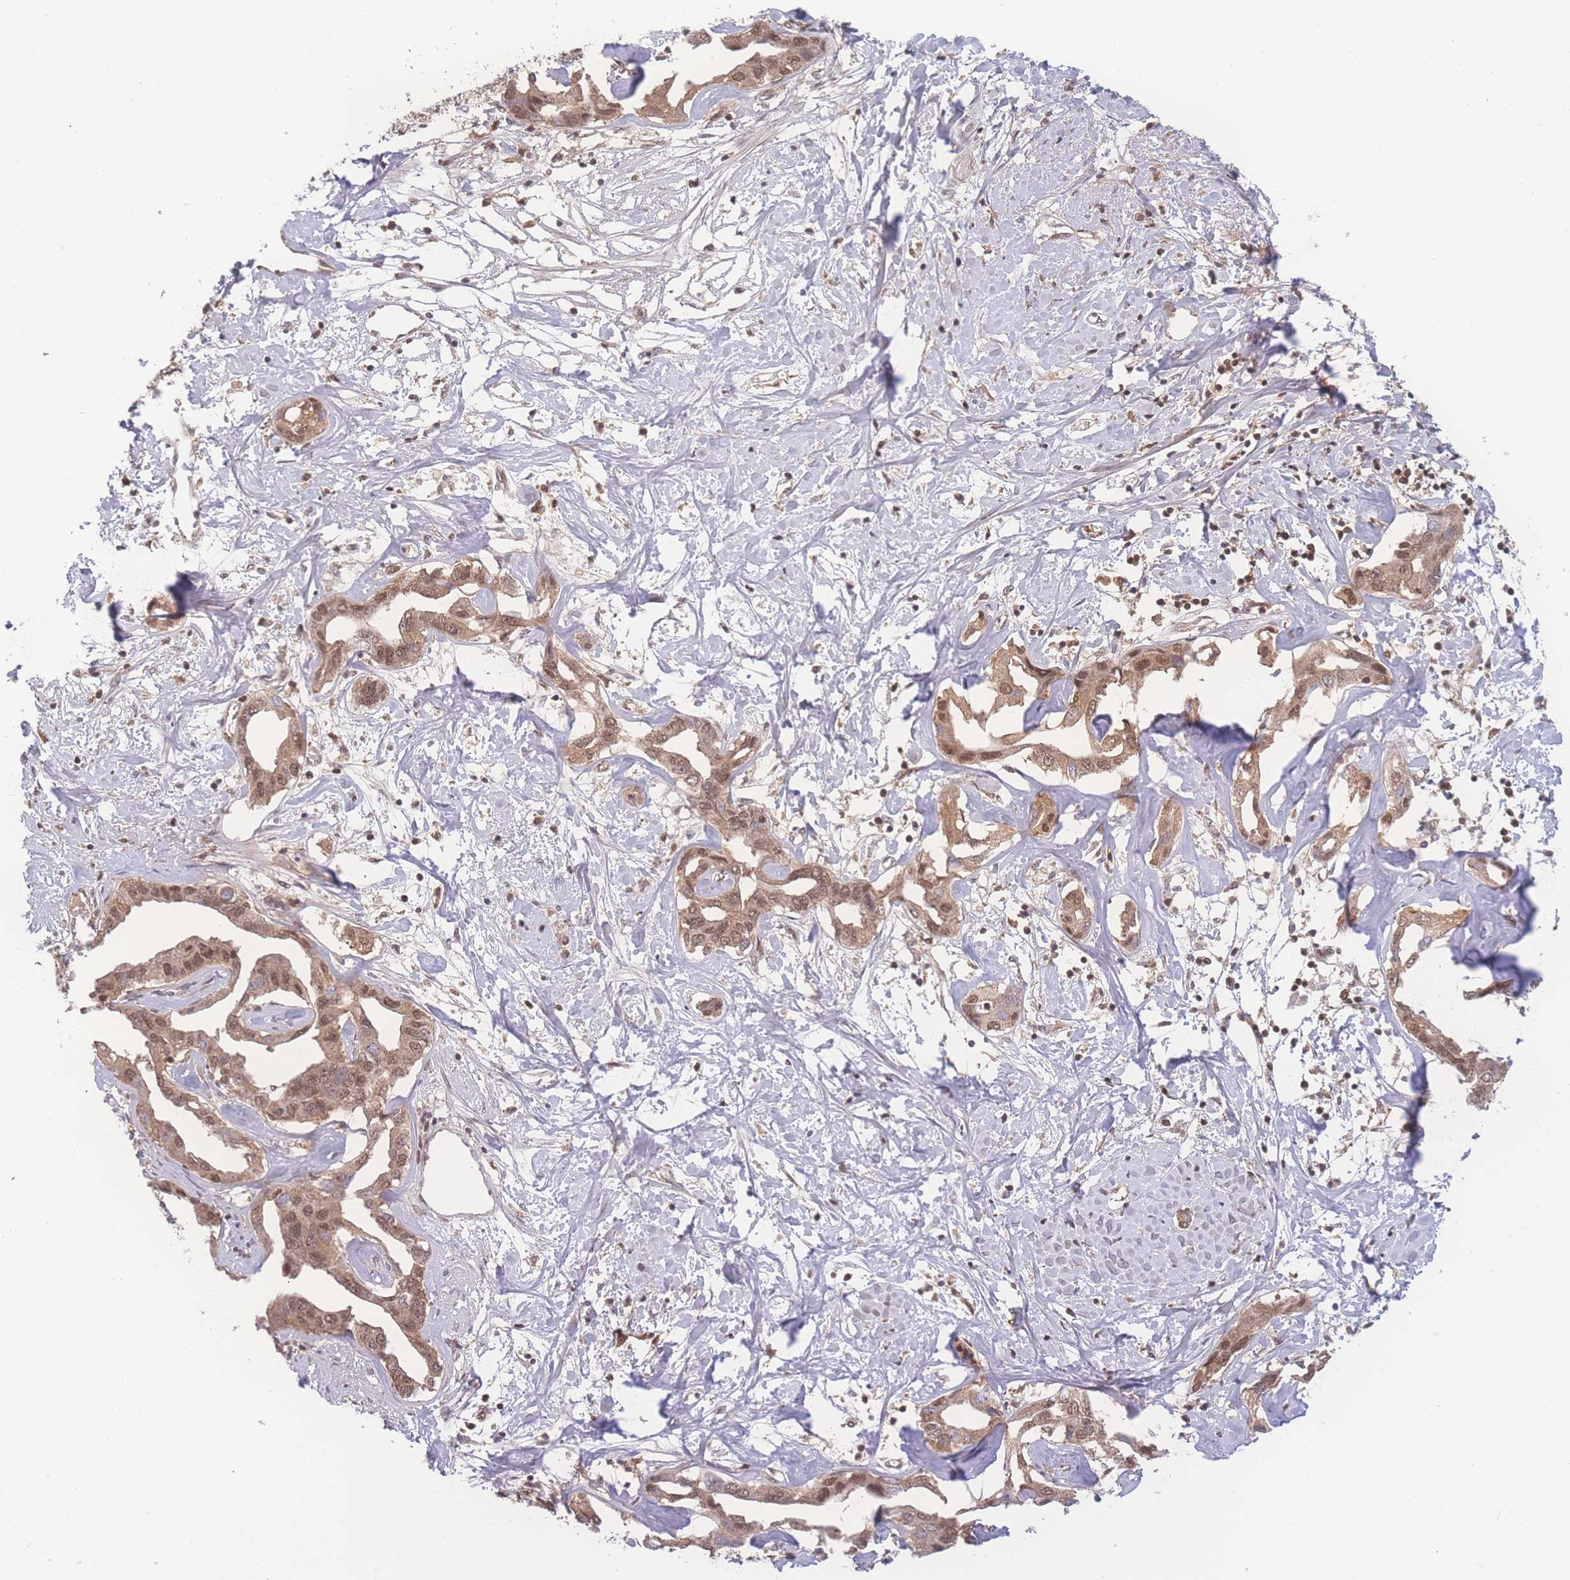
{"staining": {"intensity": "moderate", "quantity": ">75%", "location": "cytoplasmic/membranous,nuclear"}, "tissue": "liver cancer", "cell_type": "Tumor cells", "image_type": "cancer", "snomed": [{"axis": "morphology", "description": "Cholangiocarcinoma"}, {"axis": "topography", "description": "Liver"}], "caption": "IHC image of neoplastic tissue: liver cholangiocarcinoma stained using IHC reveals medium levels of moderate protein expression localized specifically in the cytoplasmic/membranous and nuclear of tumor cells, appearing as a cytoplasmic/membranous and nuclear brown color.", "gene": "RAVER1", "patient": {"sex": "male", "age": 59}}